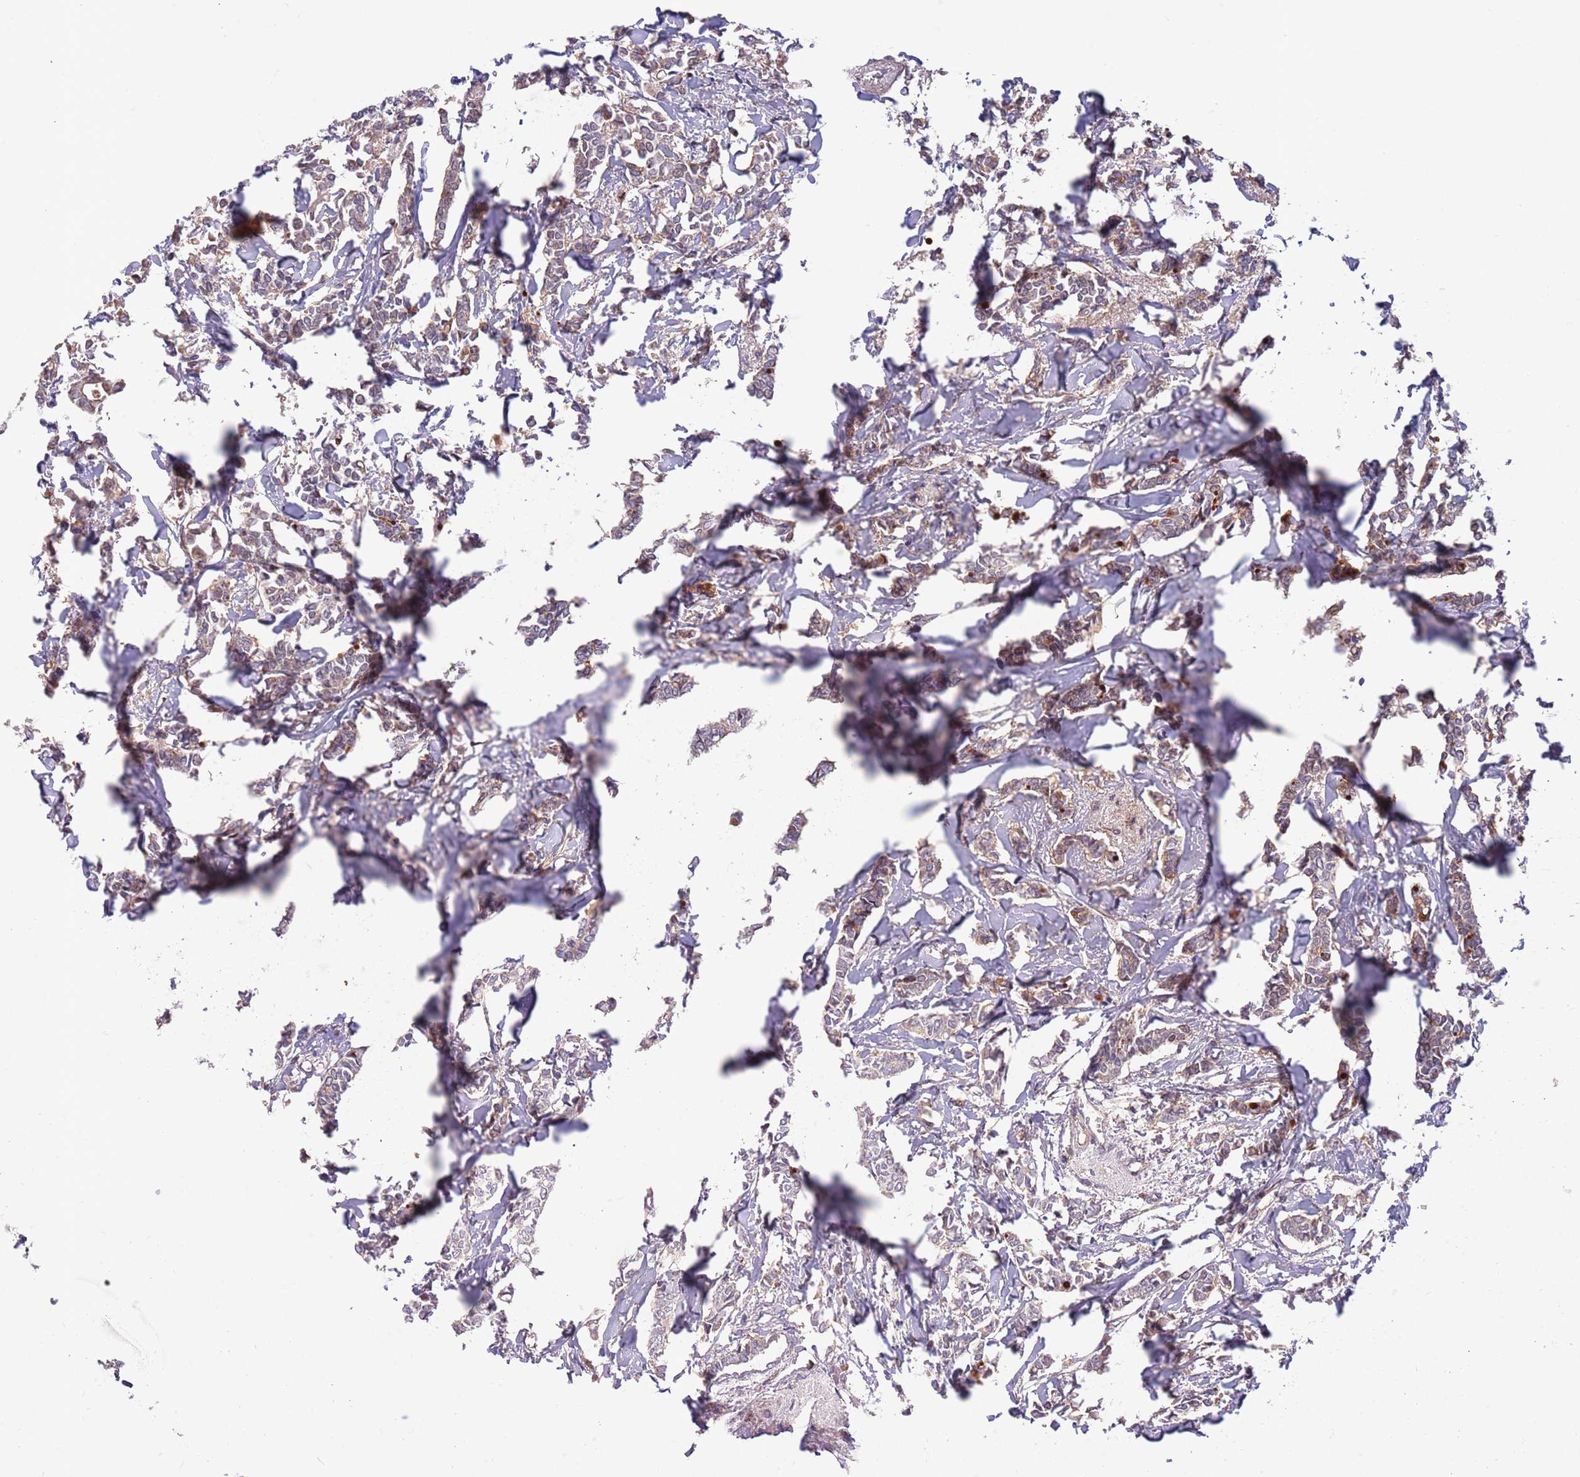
{"staining": {"intensity": "weak", "quantity": "25%-75%", "location": "cytoplasmic/membranous"}, "tissue": "breast cancer", "cell_type": "Tumor cells", "image_type": "cancer", "snomed": [{"axis": "morphology", "description": "Duct carcinoma"}, {"axis": "topography", "description": "Breast"}], "caption": "Immunohistochemical staining of human breast infiltrating ductal carcinoma demonstrates weak cytoplasmic/membranous protein positivity in about 25%-75% of tumor cells.", "gene": "NT5DC4", "patient": {"sex": "female", "age": 41}}